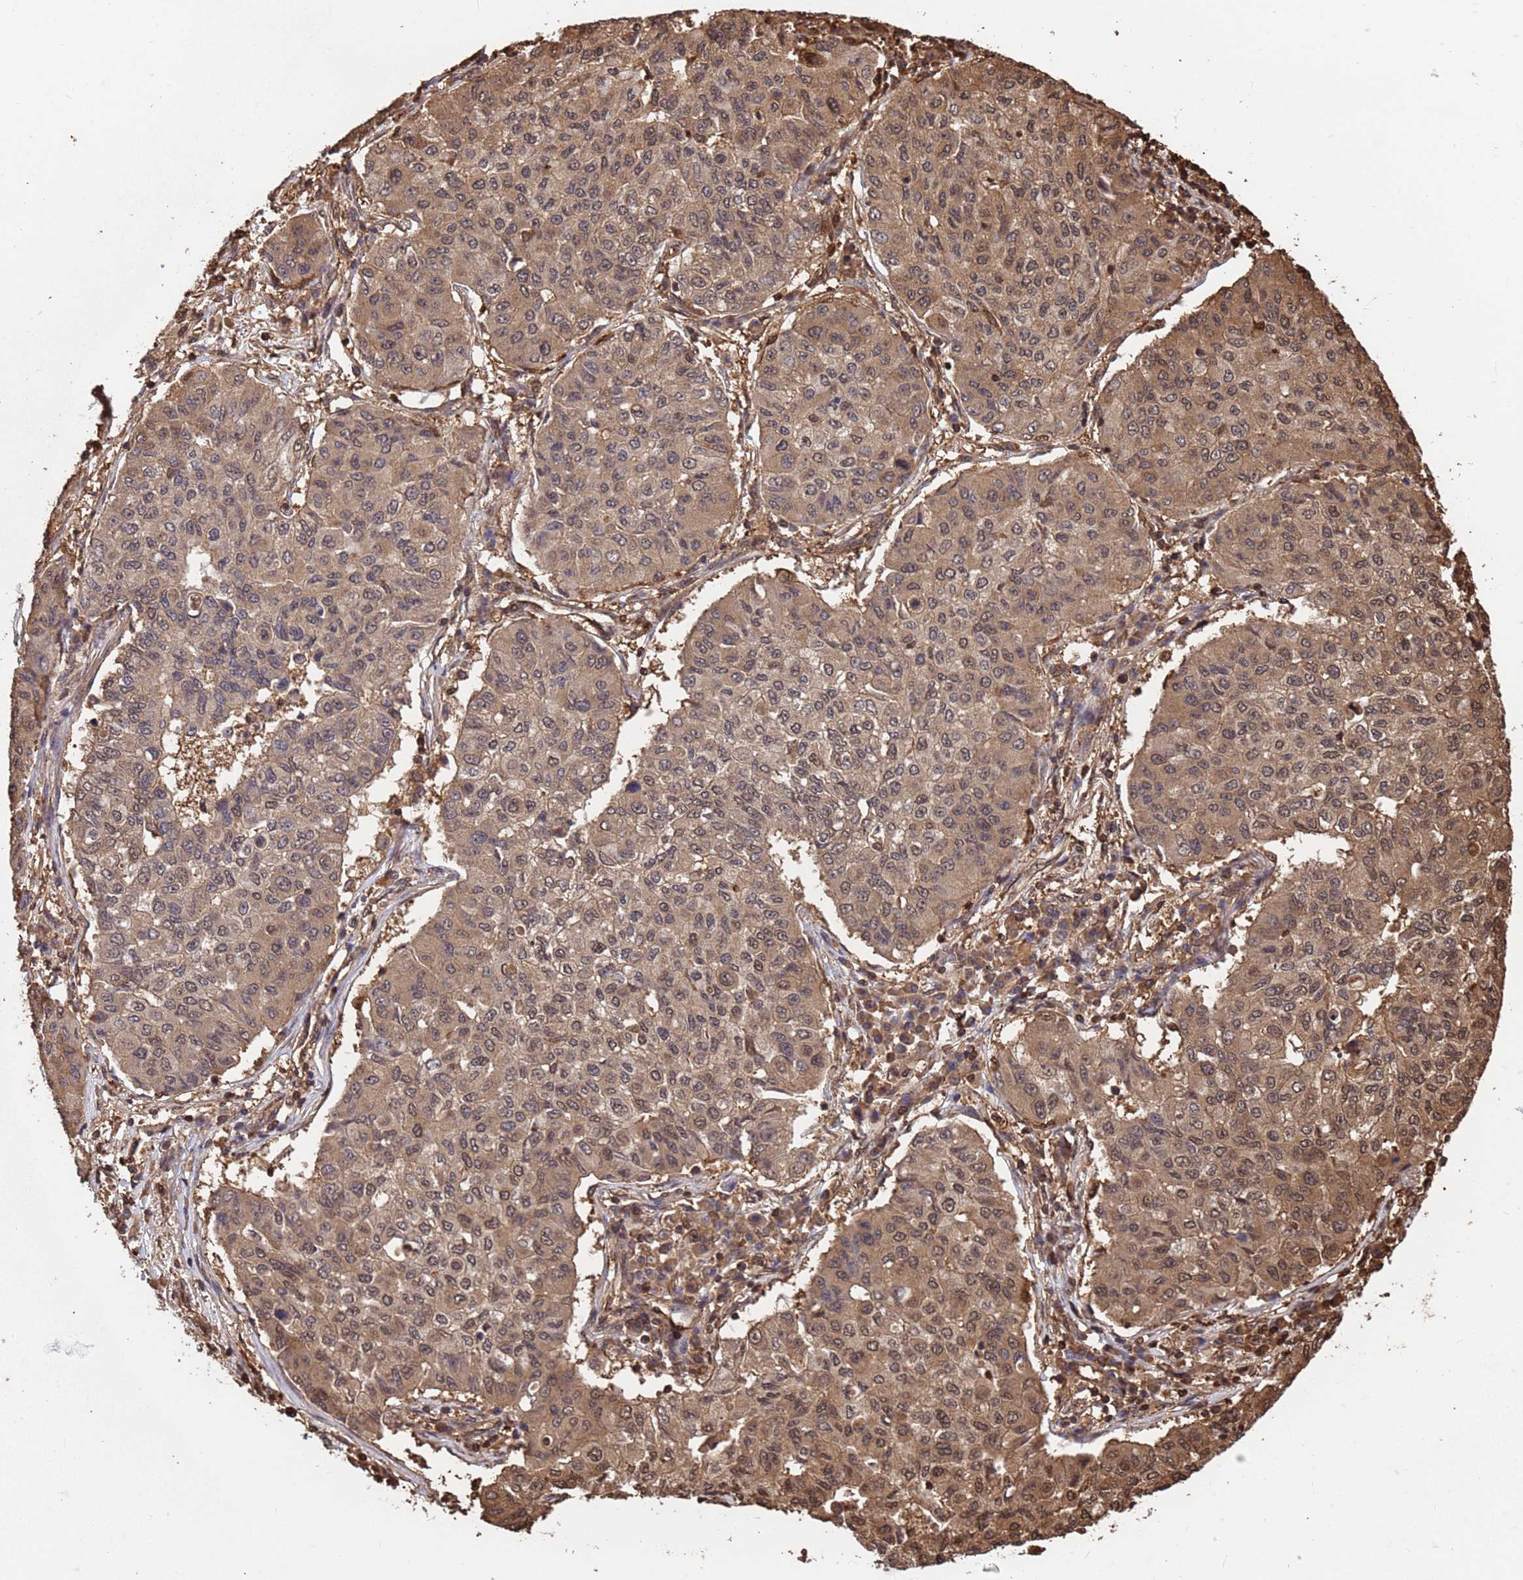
{"staining": {"intensity": "moderate", "quantity": ">75%", "location": "cytoplasmic/membranous,nuclear"}, "tissue": "lung cancer", "cell_type": "Tumor cells", "image_type": "cancer", "snomed": [{"axis": "morphology", "description": "Squamous cell carcinoma, NOS"}, {"axis": "topography", "description": "Lung"}], "caption": "Lung squamous cell carcinoma stained with DAB (3,3'-diaminobenzidine) immunohistochemistry (IHC) shows medium levels of moderate cytoplasmic/membranous and nuclear staining in approximately >75% of tumor cells.", "gene": "SUMO4", "patient": {"sex": "male", "age": 74}}